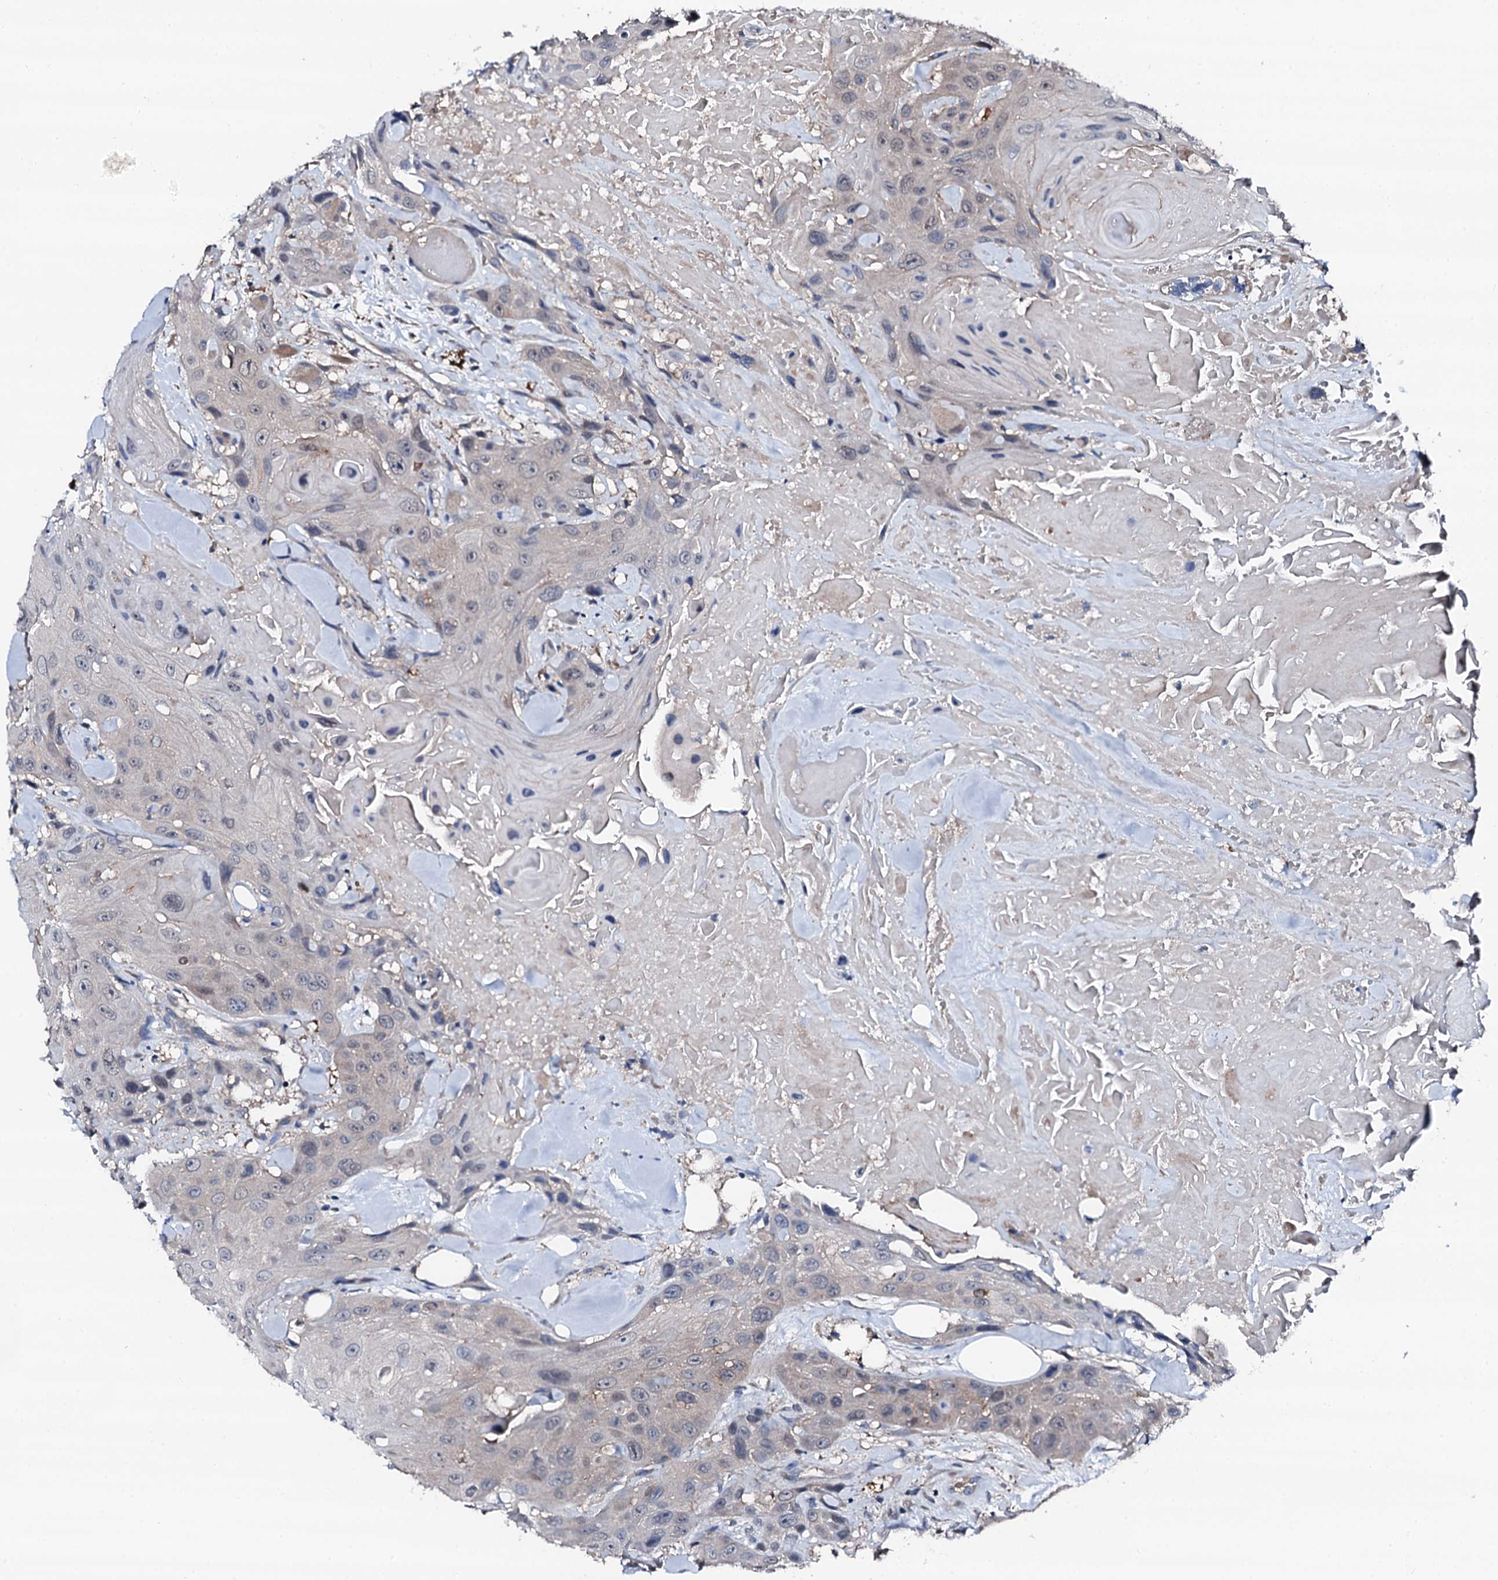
{"staining": {"intensity": "negative", "quantity": "none", "location": "none"}, "tissue": "head and neck cancer", "cell_type": "Tumor cells", "image_type": "cancer", "snomed": [{"axis": "morphology", "description": "Squamous cell carcinoma, NOS"}, {"axis": "topography", "description": "Head-Neck"}], "caption": "High power microscopy micrograph of an IHC histopathology image of head and neck cancer (squamous cell carcinoma), revealing no significant expression in tumor cells.", "gene": "TRAFD1", "patient": {"sex": "male", "age": 81}}